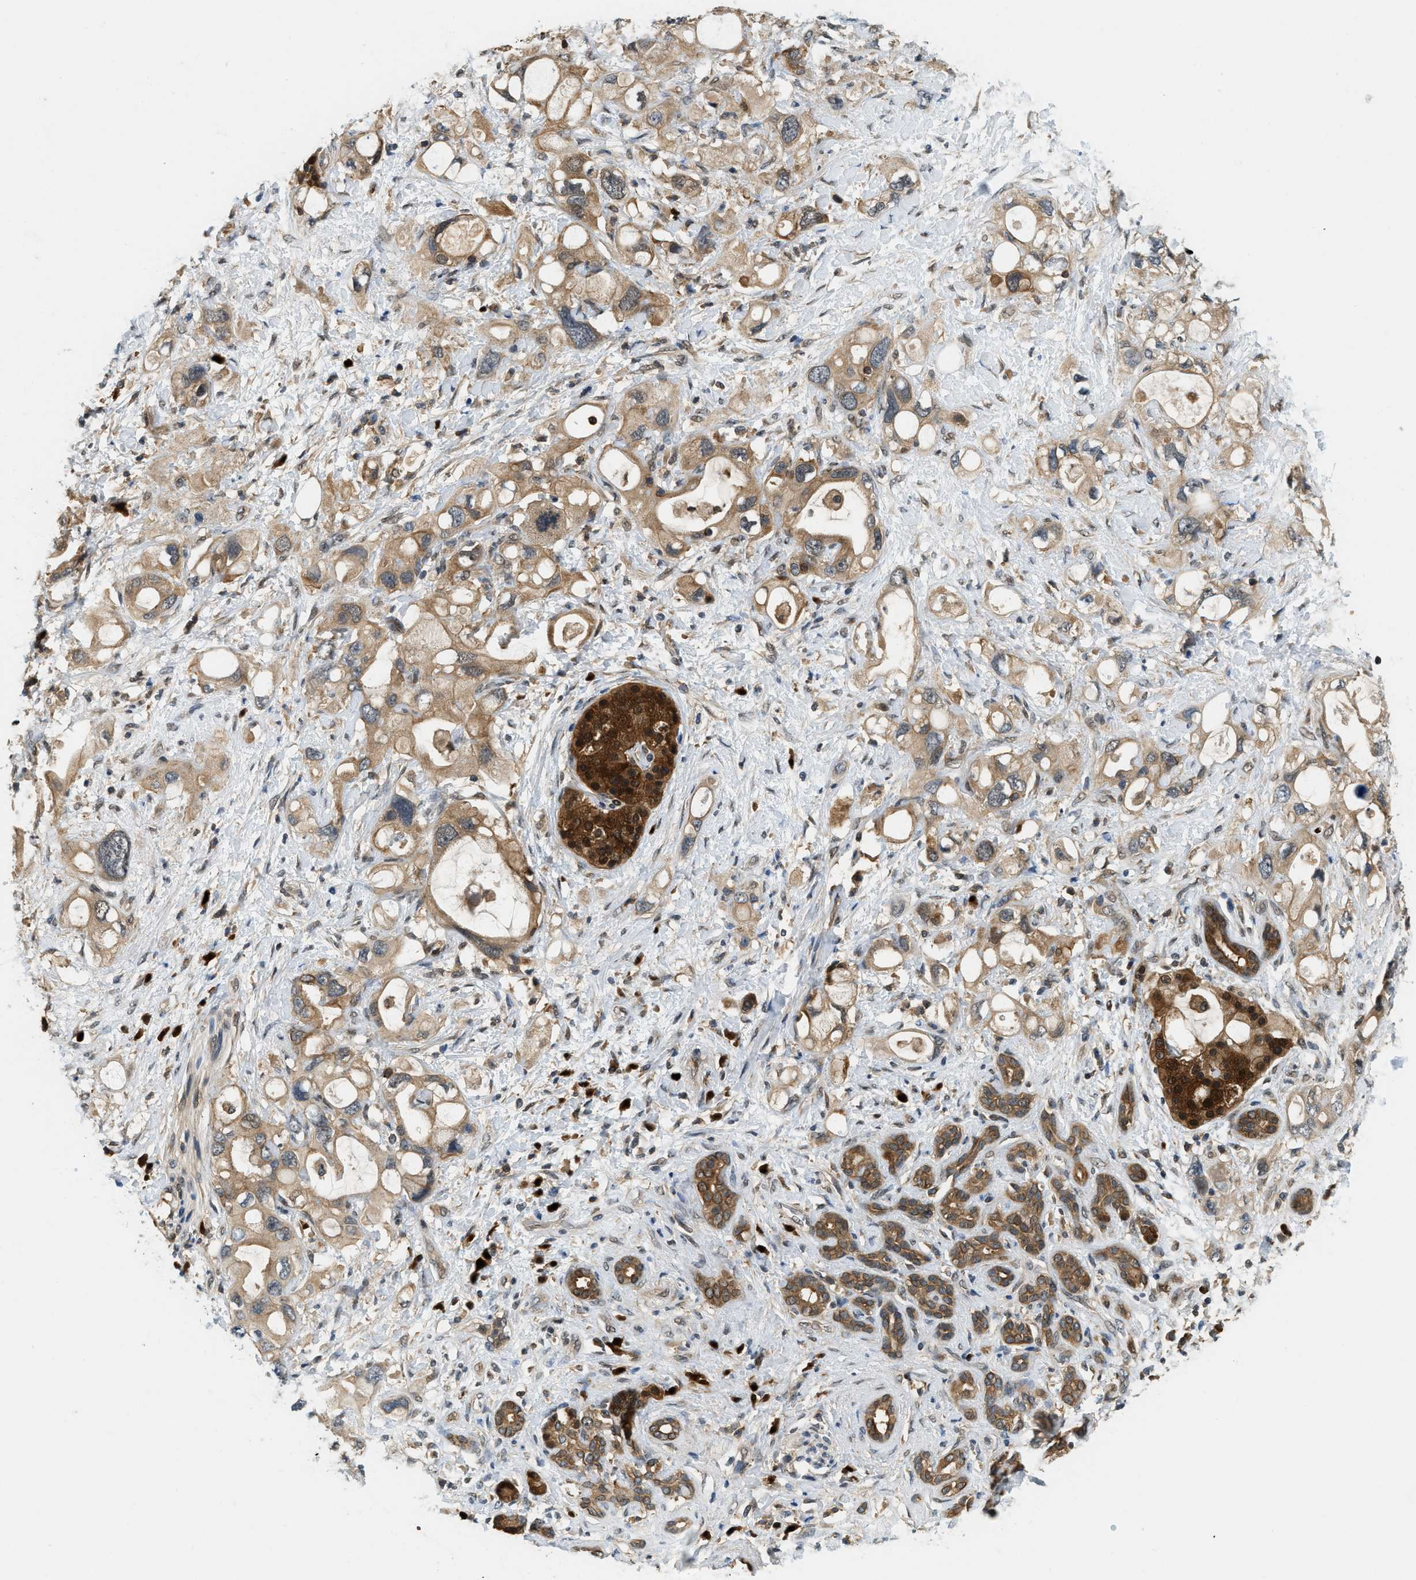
{"staining": {"intensity": "moderate", "quantity": ">75%", "location": "cytoplasmic/membranous"}, "tissue": "pancreatic cancer", "cell_type": "Tumor cells", "image_type": "cancer", "snomed": [{"axis": "morphology", "description": "Adenocarcinoma, NOS"}, {"axis": "topography", "description": "Pancreas"}], "caption": "This is a histology image of IHC staining of pancreatic cancer (adenocarcinoma), which shows moderate staining in the cytoplasmic/membranous of tumor cells.", "gene": "GMPPB", "patient": {"sex": "female", "age": 56}}